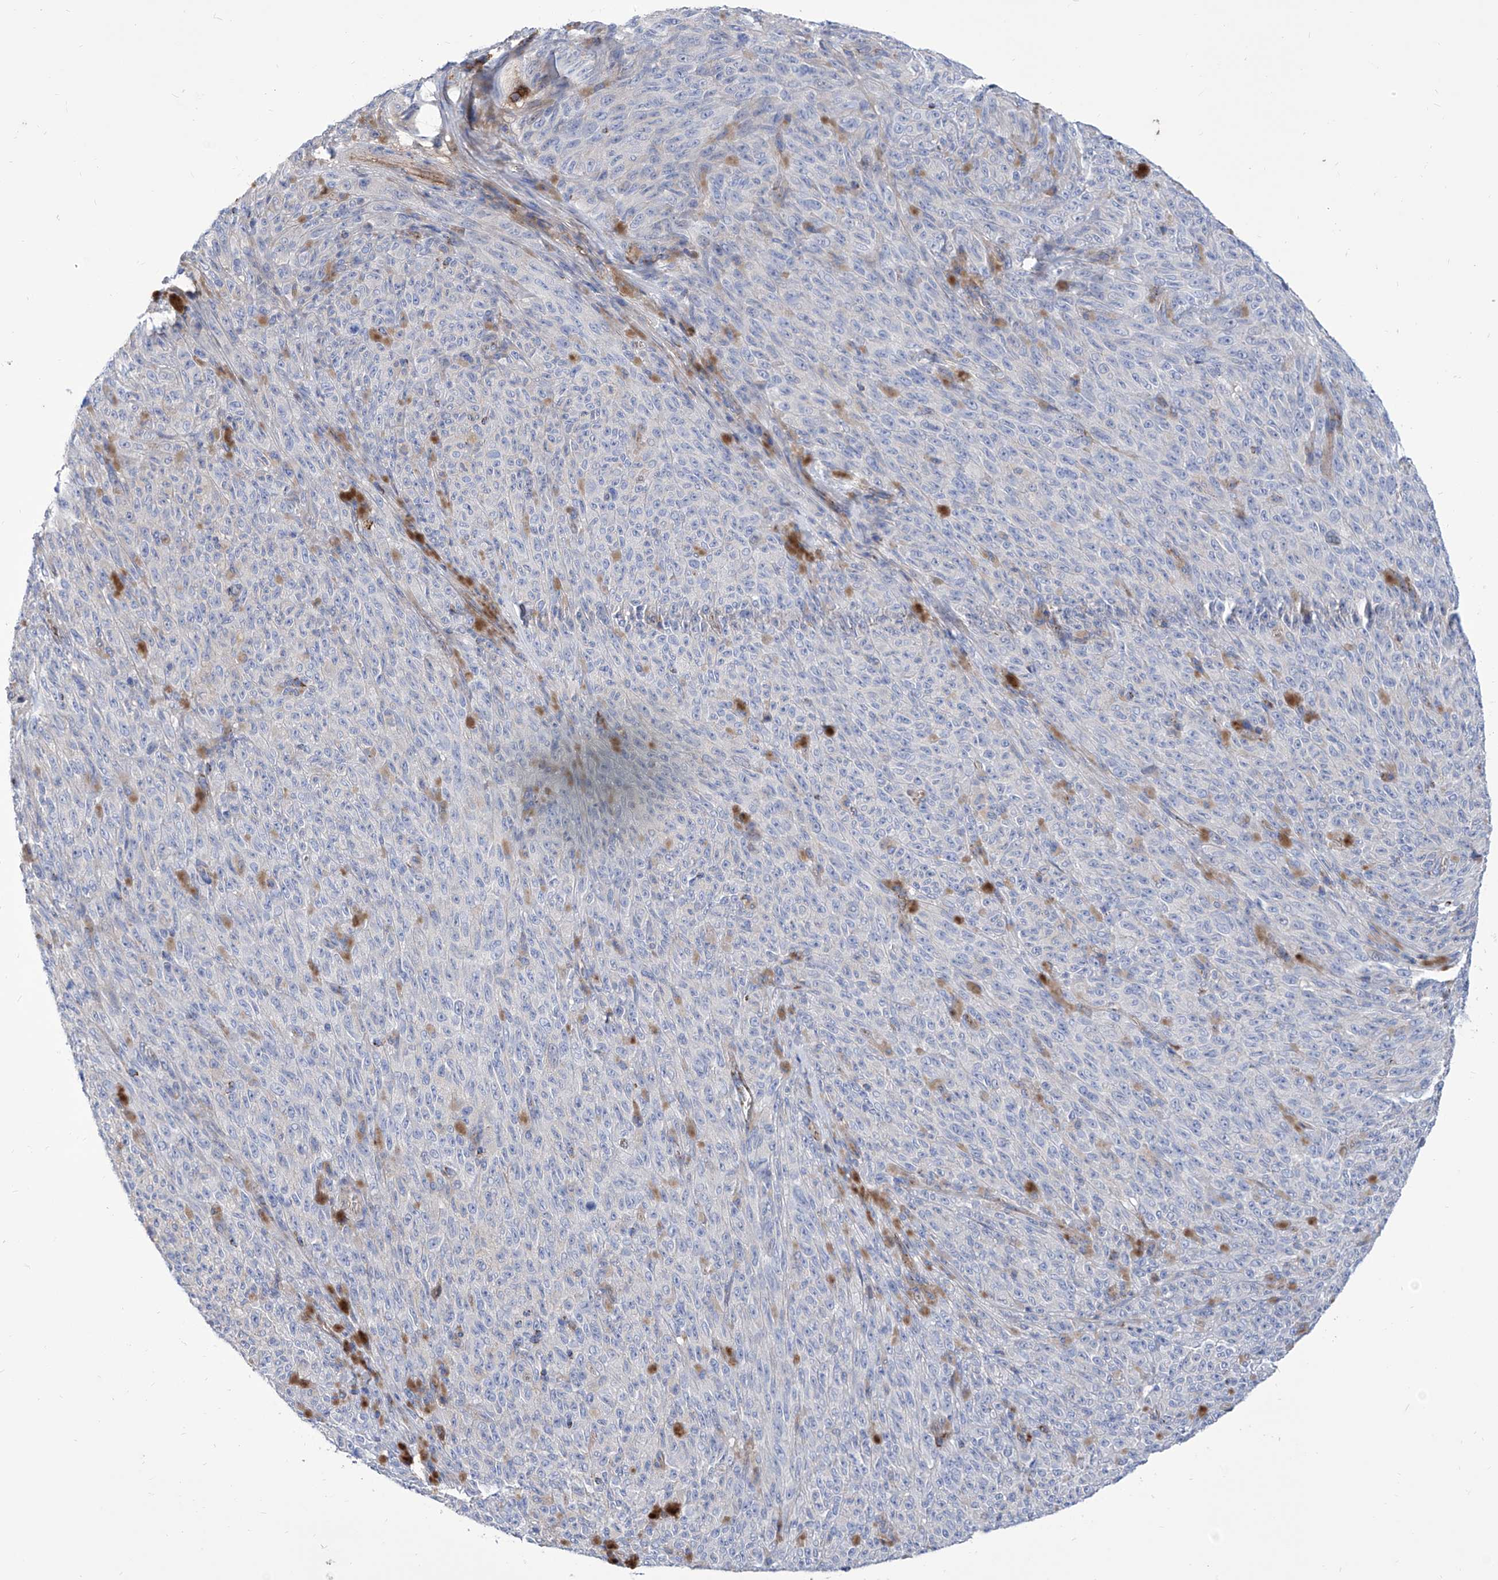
{"staining": {"intensity": "negative", "quantity": "none", "location": "none"}, "tissue": "melanoma", "cell_type": "Tumor cells", "image_type": "cancer", "snomed": [{"axis": "morphology", "description": "Malignant melanoma, NOS"}, {"axis": "topography", "description": "Skin"}], "caption": "IHC image of human malignant melanoma stained for a protein (brown), which demonstrates no positivity in tumor cells.", "gene": "SRBD1", "patient": {"sex": "female", "age": 82}}